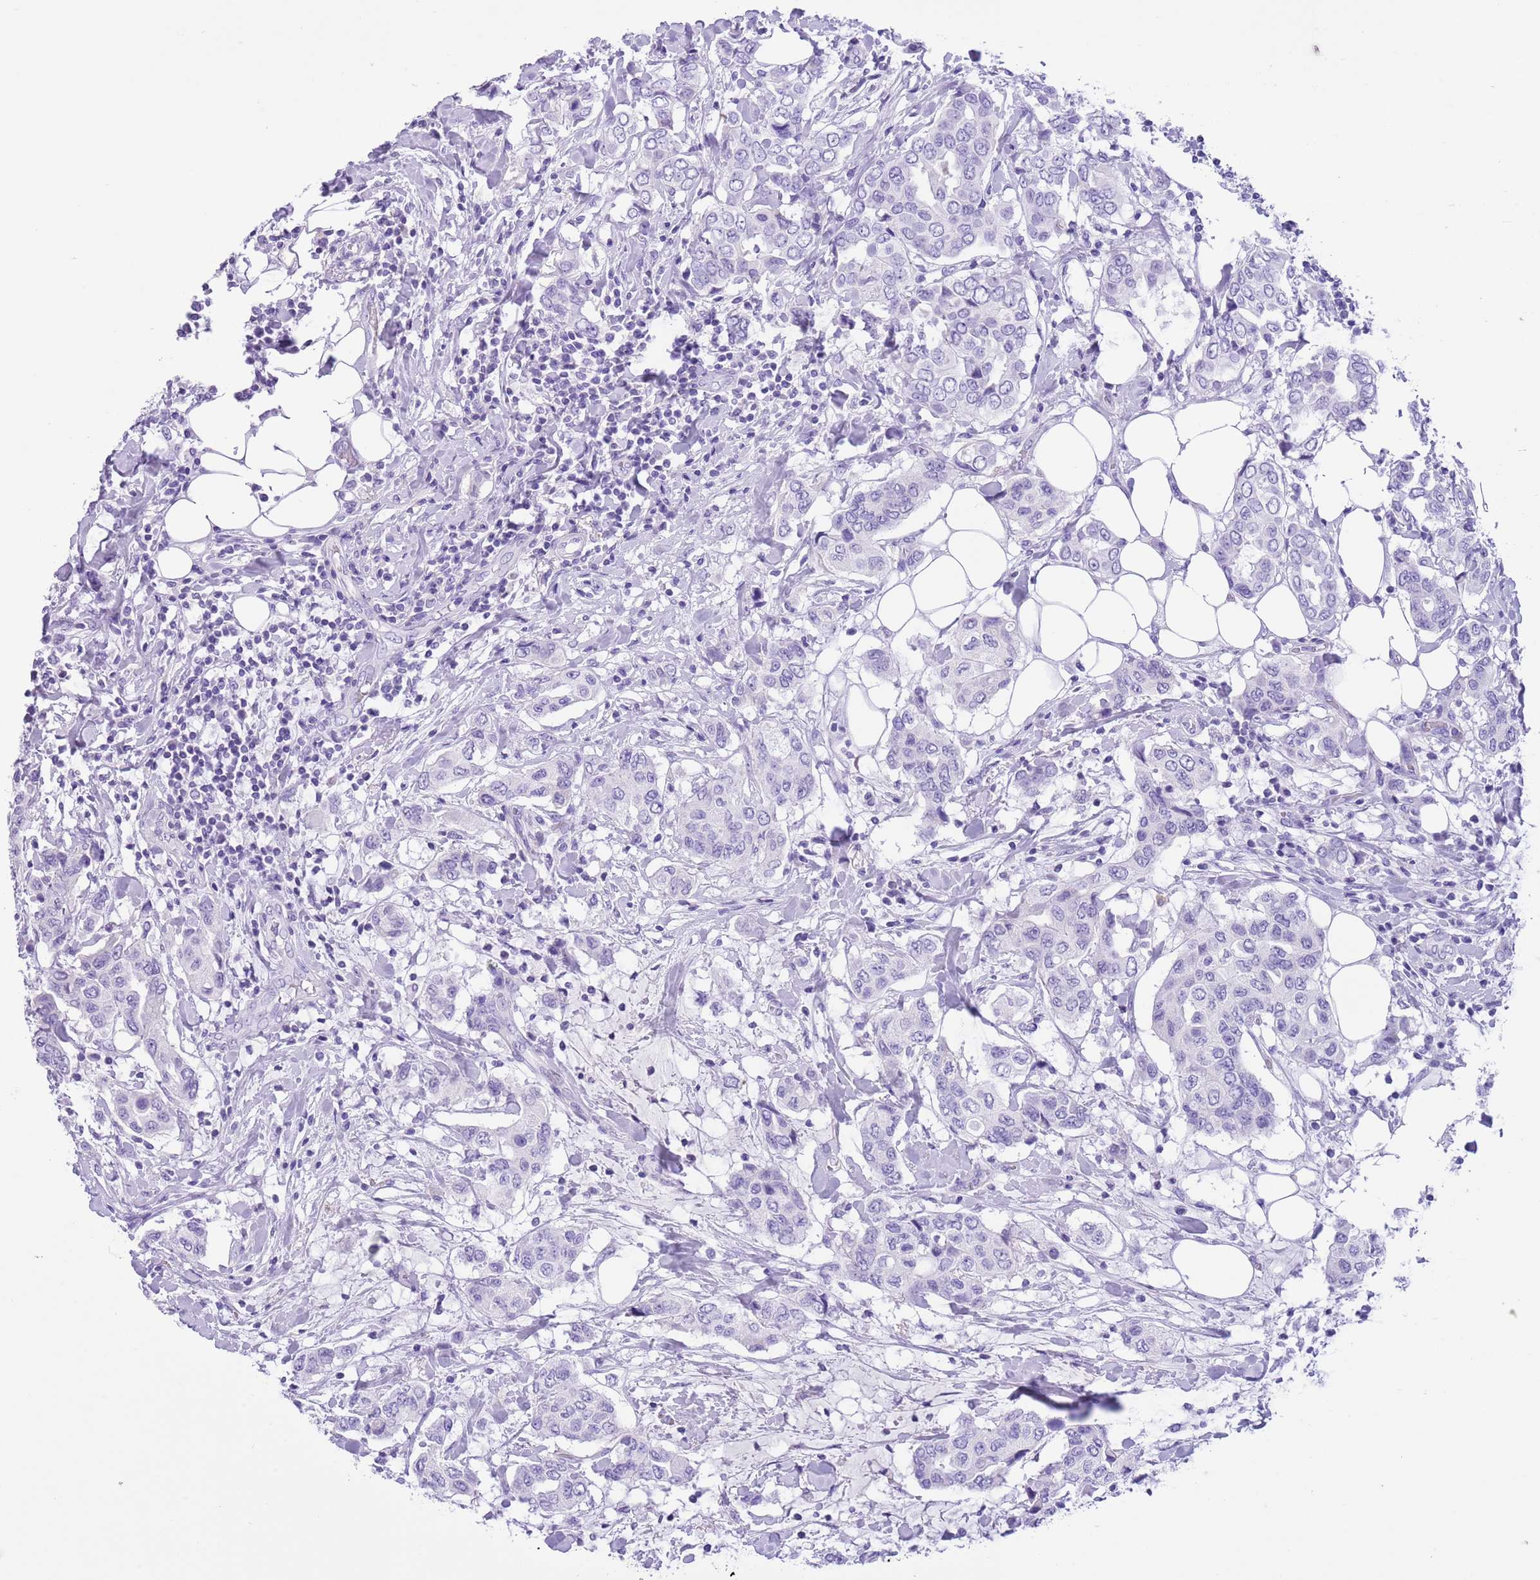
{"staining": {"intensity": "negative", "quantity": "none", "location": "none"}, "tissue": "breast cancer", "cell_type": "Tumor cells", "image_type": "cancer", "snomed": [{"axis": "morphology", "description": "Lobular carcinoma"}, {"axis": "topography", "description": "Breast"}], "caption": "Immunohistochemical staining of breast cancer shows no significant expression in tumor cells. (DAB (3,3'-diaminobenzidine) IHC with hematoxylin counter stain).", "gene": "TBC1D10B", "patient": {"sex": "female", "age": 51}}